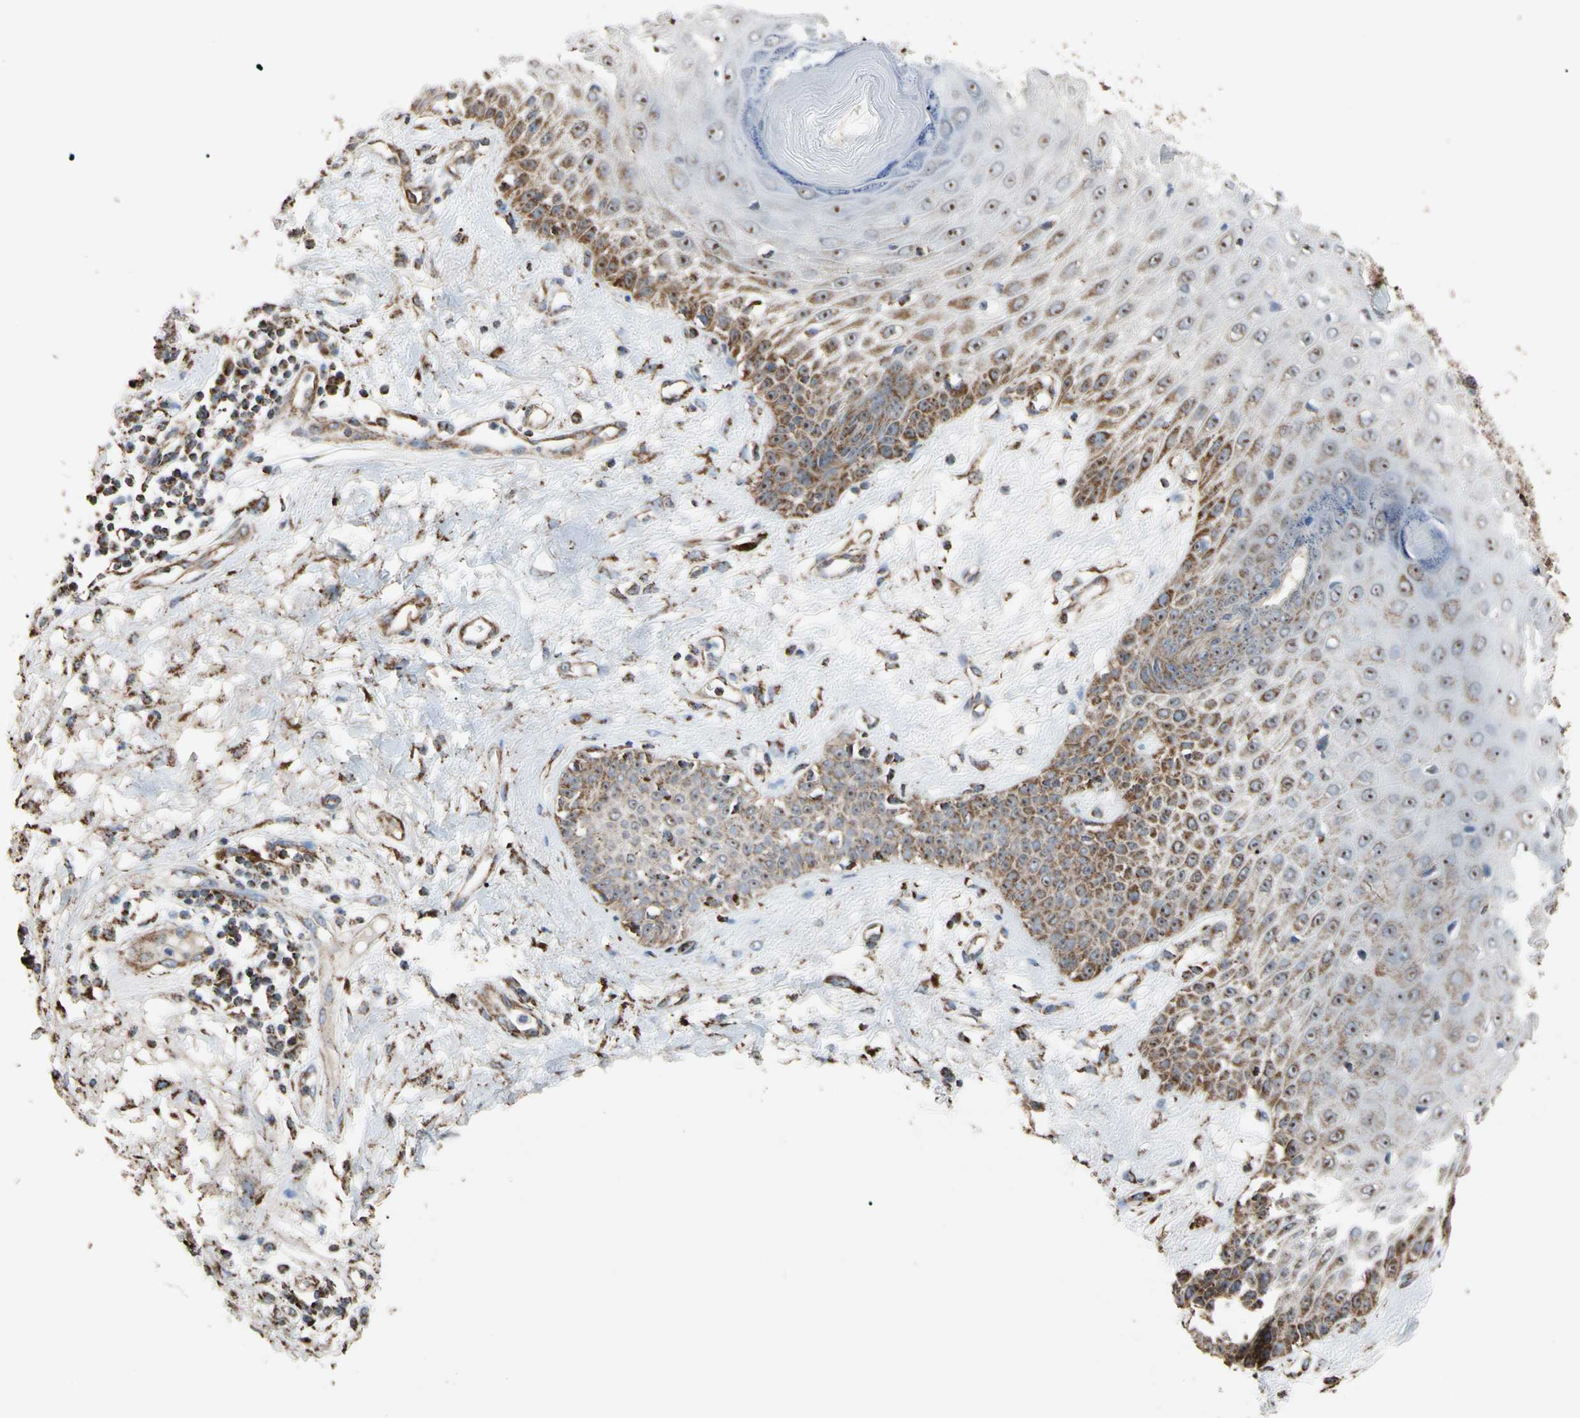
{"staining": {"intensity": "strong", "quantity": ">75%", "location": "cytoplasmic/membranous,nuclear"}, "tissue": "skin cancer", "cell_type": "Tumor cells", "image_type": "cancer", "snomed": [{"axis": "morphology", "description": "Squamous cell carcinoma, NOS"}, {"axis": "topography", "description": "Skin"}], "caption": "Tumor cells exhibit high levels of strong cytoplasmic/membranous and nuclear staining in approximately >75% of cells in skin cancer (squamous cell carcinoma).", "gene": "FAM110B", "patient": {"sex": "female", "age": 78}}